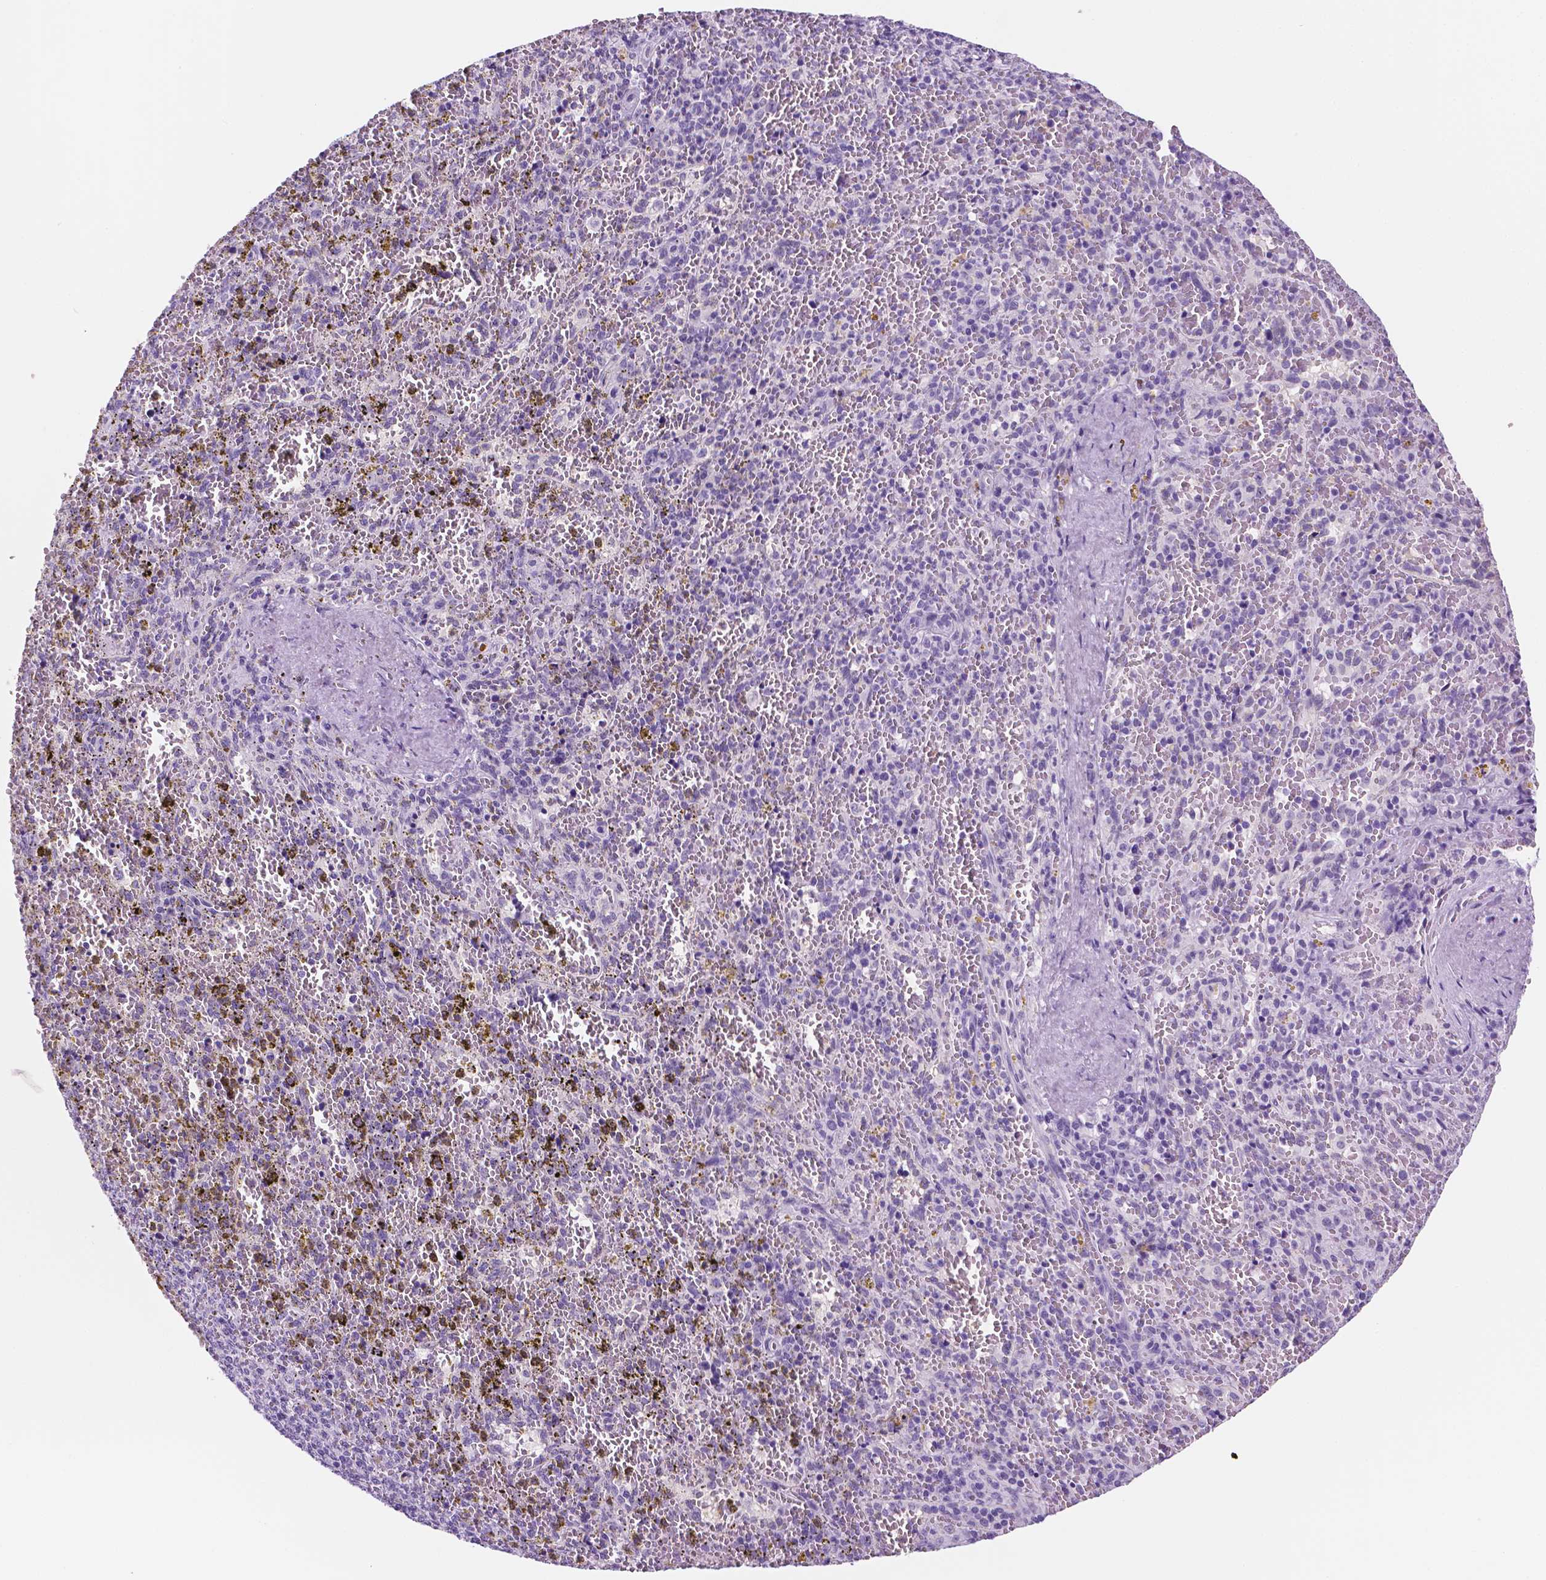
{"staining": {"intensity": "negative", "quantity": "none", "location": "none"}, "tissue": "spleen", "cell_type": "Cells in red pulp", "image_type": "normal", "snomed": [{"axis": "morphology", "description": "Normal tissue, NOS"}, {"axis": "topography", "description": "Spleen"}], "caption": "Immunohistochemistry (IHC) of benign spleen demonstrates no expression in cells in red pulp.", "gene": "PPL", "patient": {"sex": "female", "age": 50}}